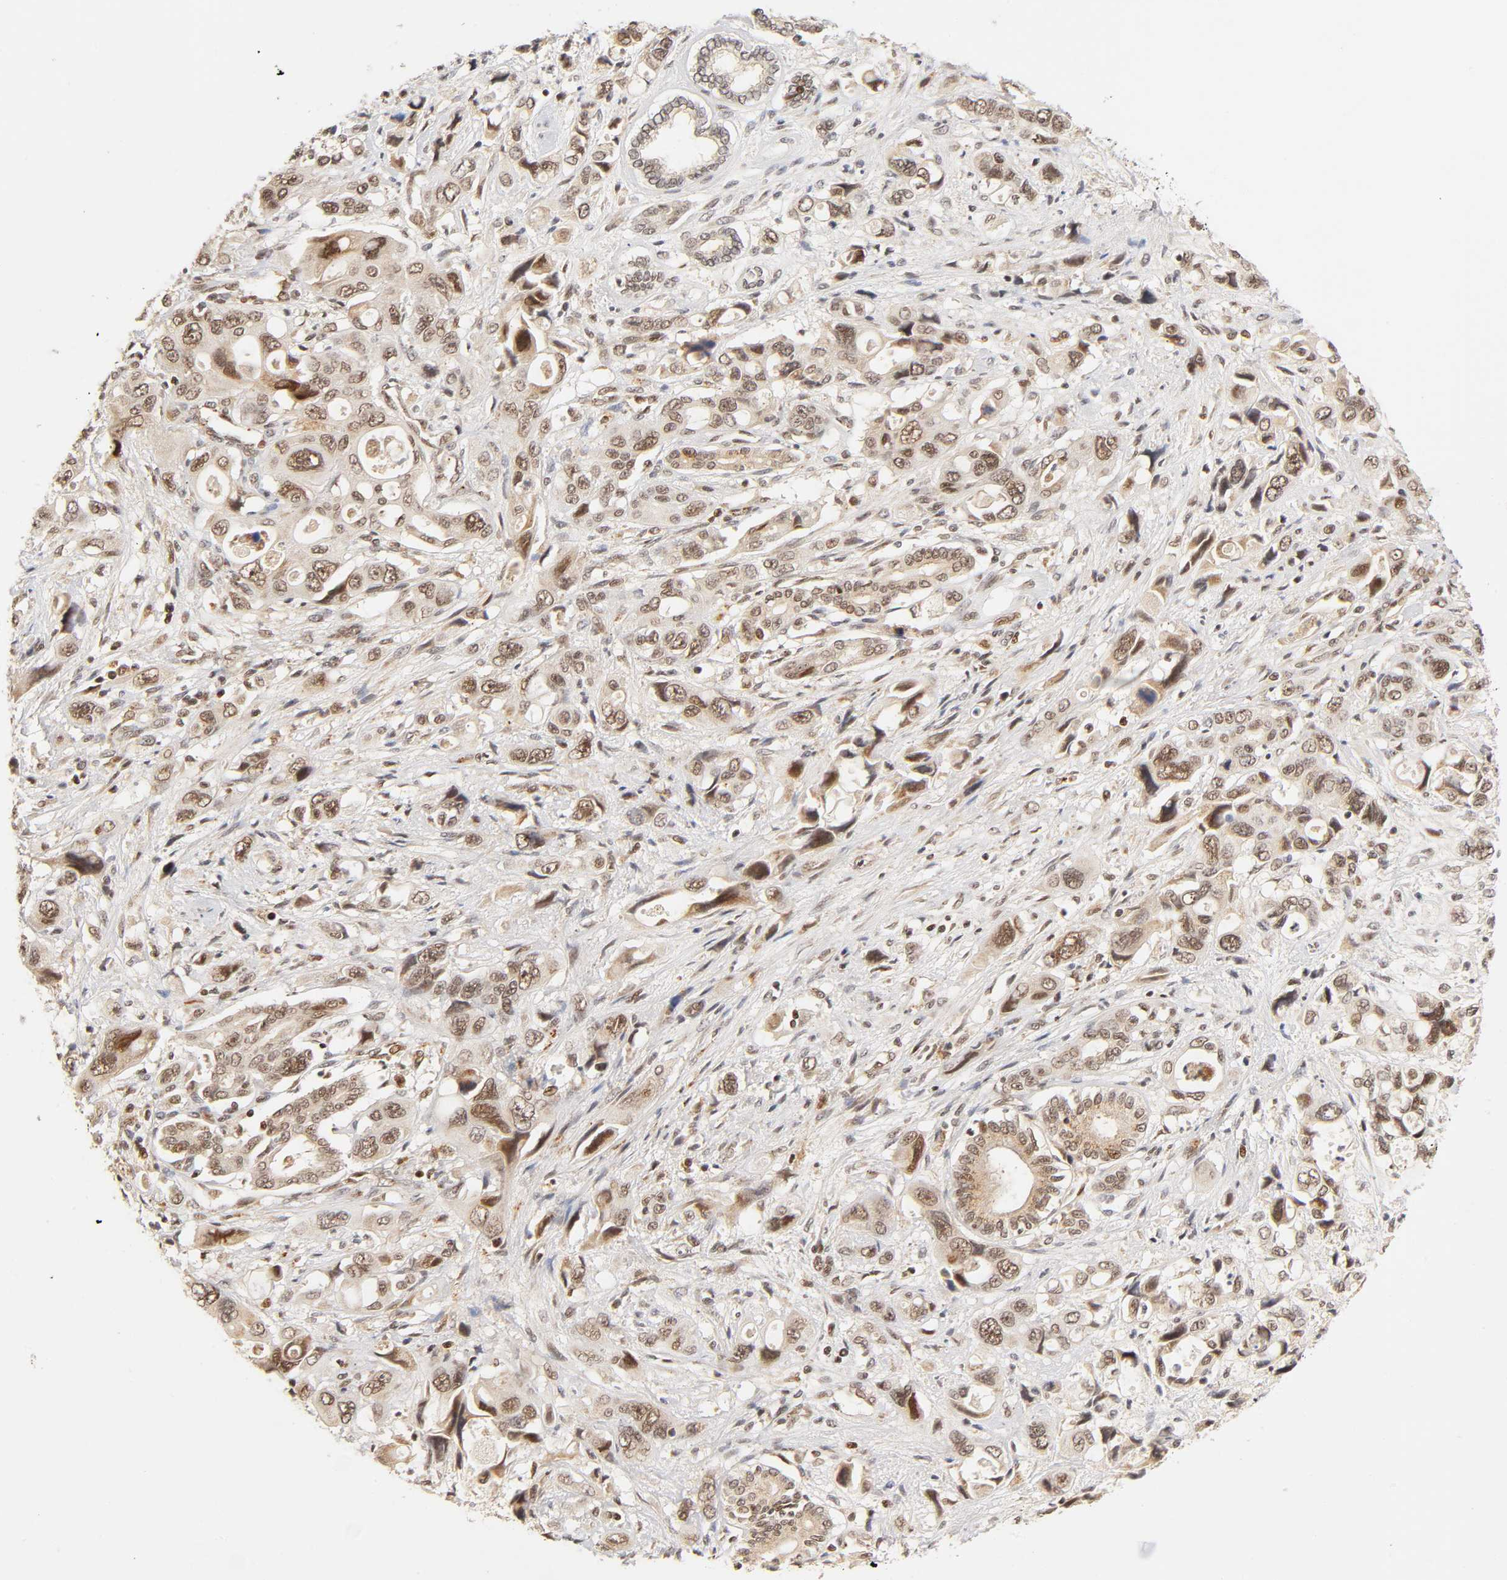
{"staining": {"intensity": "moderate", "quantity": ">75%", "location": "cytoplasmic/membranous,nuclear"}, "tissue": "pancreatic cancer", "cell_type": "Tumor cells", "image_type": "cancer", "snomed": [{"axis": "morphology", "description": "Adenocarcinoma, NOS"}, {"axis": "topography", "description": "Pancreas"}], "caption": "Immunohistochemistry (IHC) of pancreatic cancer reveals medium levels of moderate cytoplasmic/membranous and nuclear positivity in approximately >75% of tumor cells. The protein of interest is stained brown, and the nuclei are stained in blue (DAB IHC with brightfield microscopy, high magnification).", "gene": "TAF10", "patient": {"sex": "male", "age": 46}}